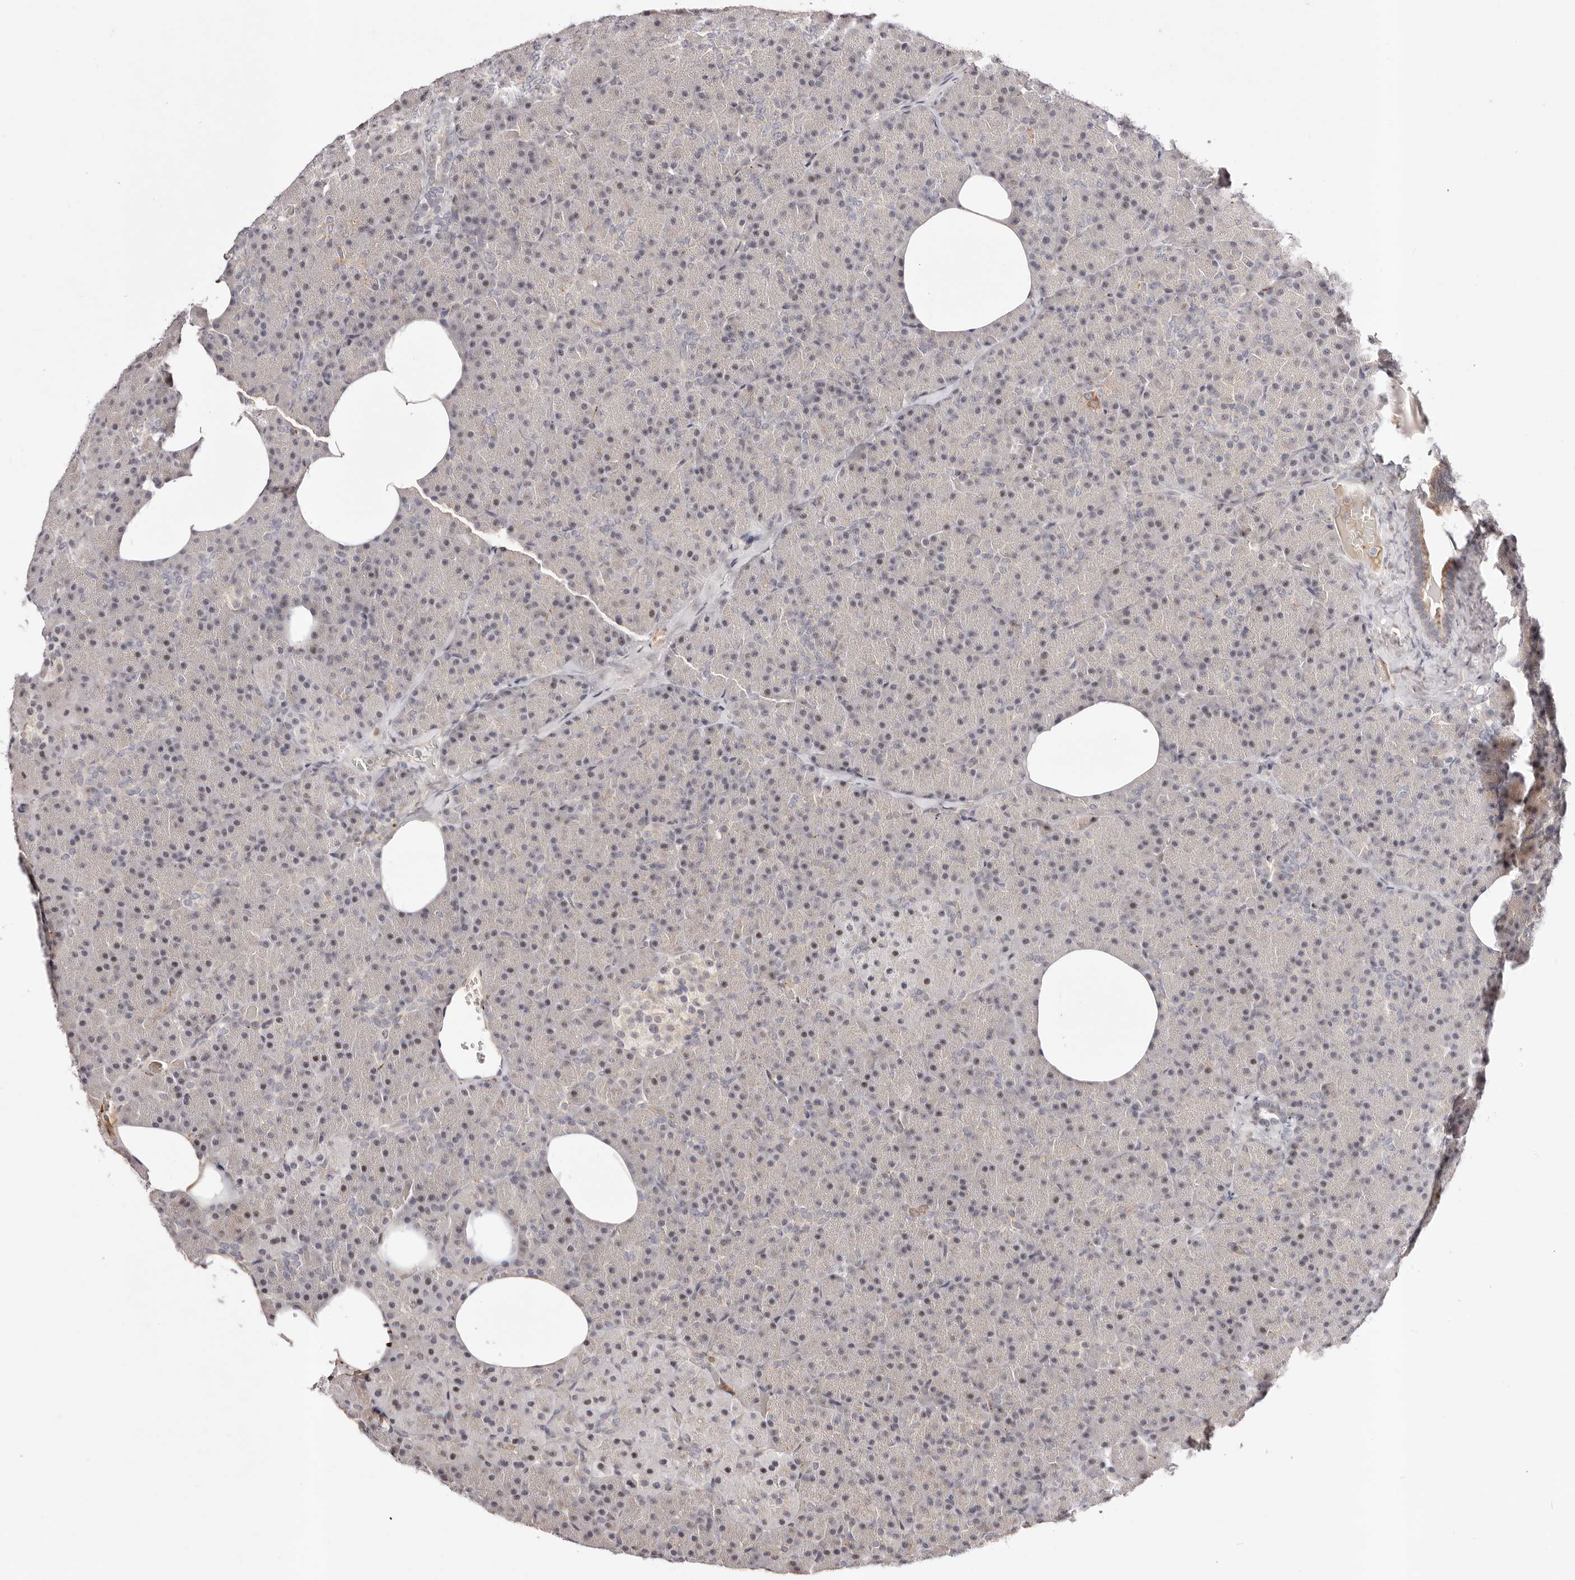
{"staining": {"intensity": "weak", "quantity": "25%-75%", "location": "nuclear"}, "tissue": "pancreas", "cell_type": "Exocrine glandular cells", "image_type": "normal", "snomed": [{"axis": "morphology", "description": "Normal tissue, NOS"}, {"axis": "morphology", "description": "Carcinoid, malignant, NOS"}, {"axis": "topography", "description": "Pancreas"}], "caption": "Immunohistochemical staining of normal pancreas displays 25%-75% levels of weak nuclear protein expression in approximately 25%-75% of exocrine glandular cells.", "gene": "WRN", "patient": {"sex": "female", "age": 35}}